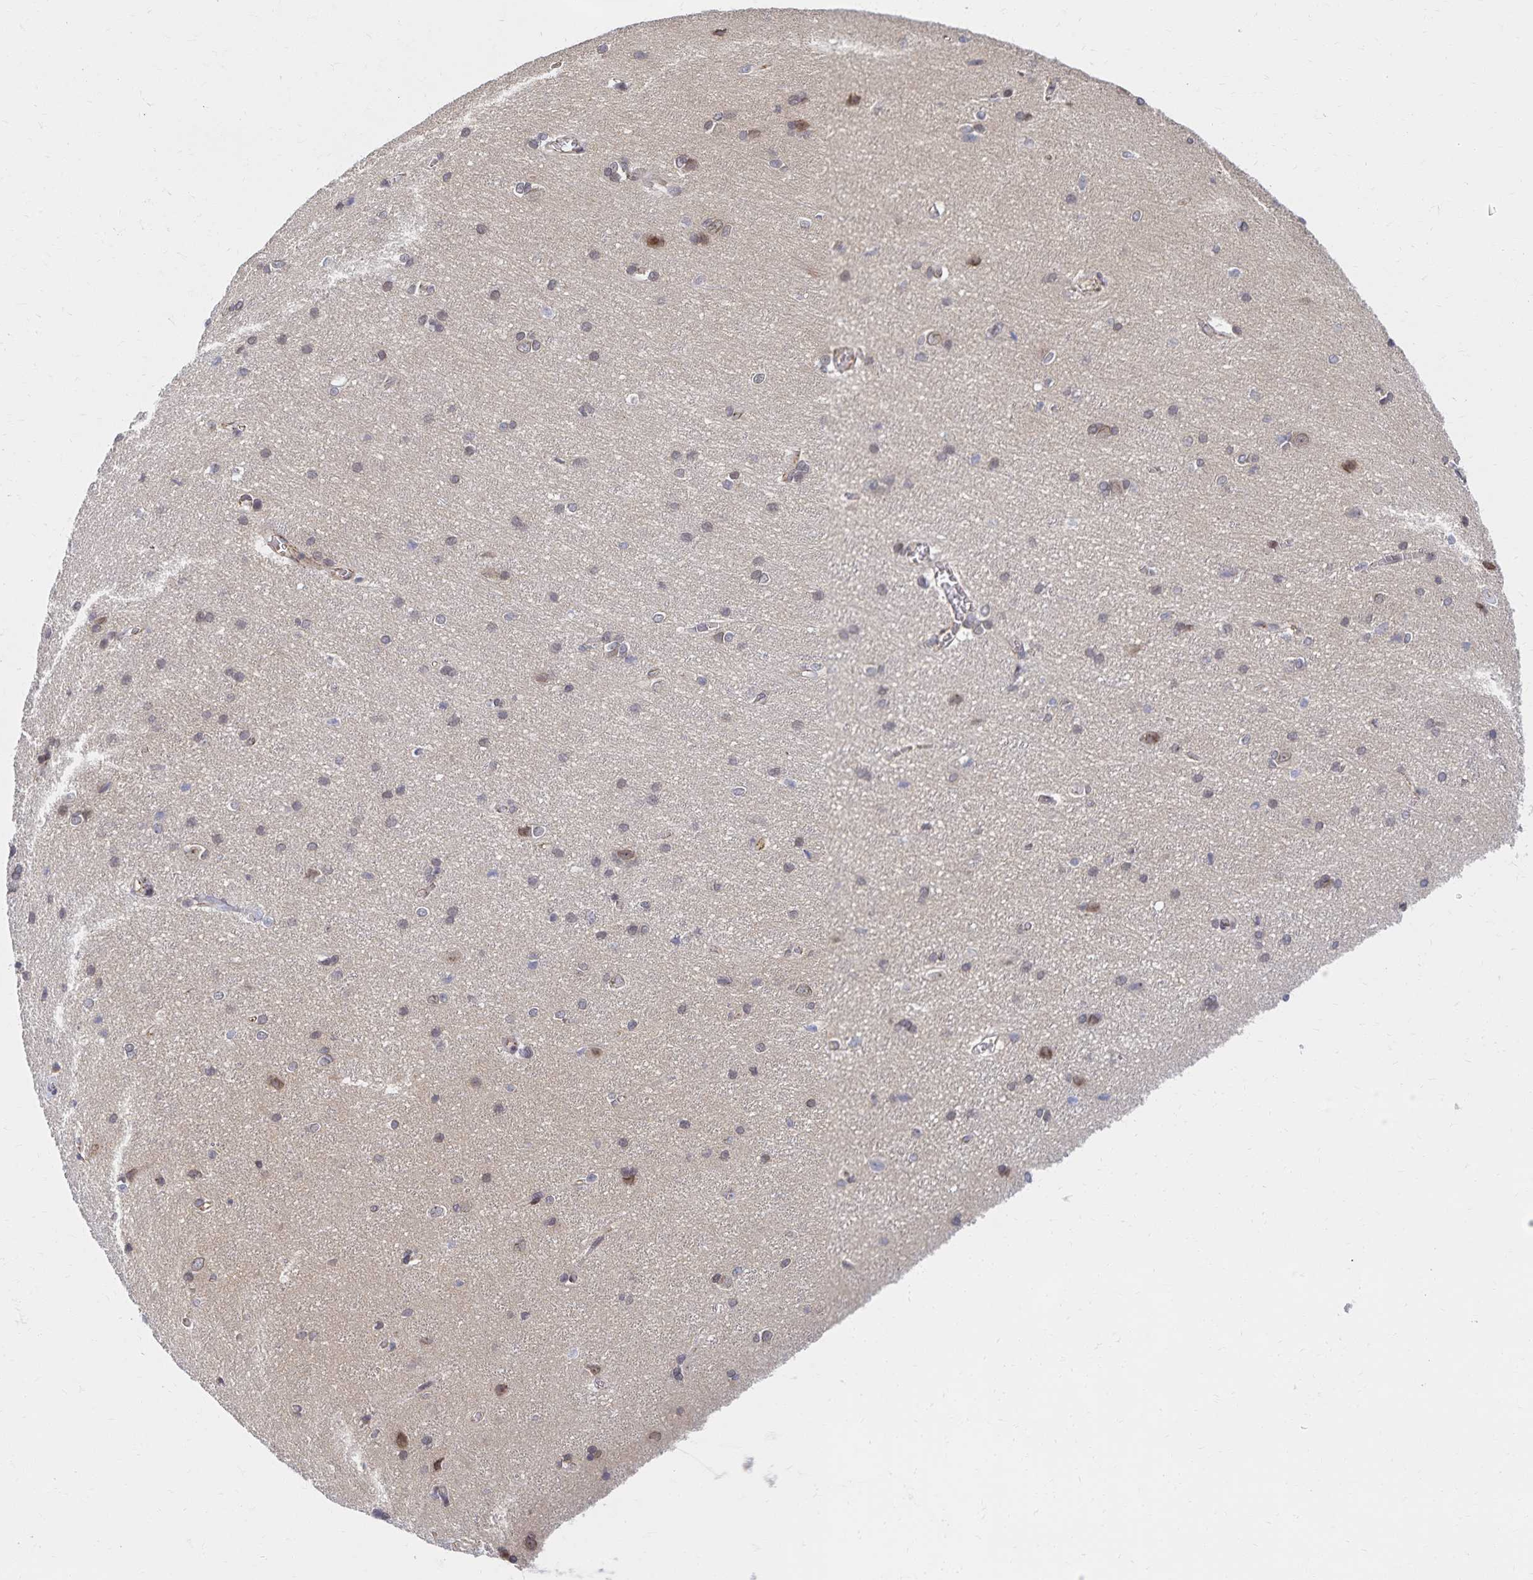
{"staining": {"intensity": "negative", "quantity": "none", "location": "none"}, "tissue": "cerebral cortex", "cell_type": "Endothelial cells", "image_type": "normal", "snomed": [{"axis": "morphology", "description": "Normal tissue, NOS"}, {"axis": "topography", "description": "Cerebral cortex"}], "caption": "DAB (3,3'-diaminobenzidine) immunohistochemical staining of normal human cerebral cortex displays no significant positivity in endothelial cells. (Brightfield microscopy of DAB immunohistochemistry at high magnification).", "gene": "RAB9B", "patient": {"sex": "male", "age": 37}}